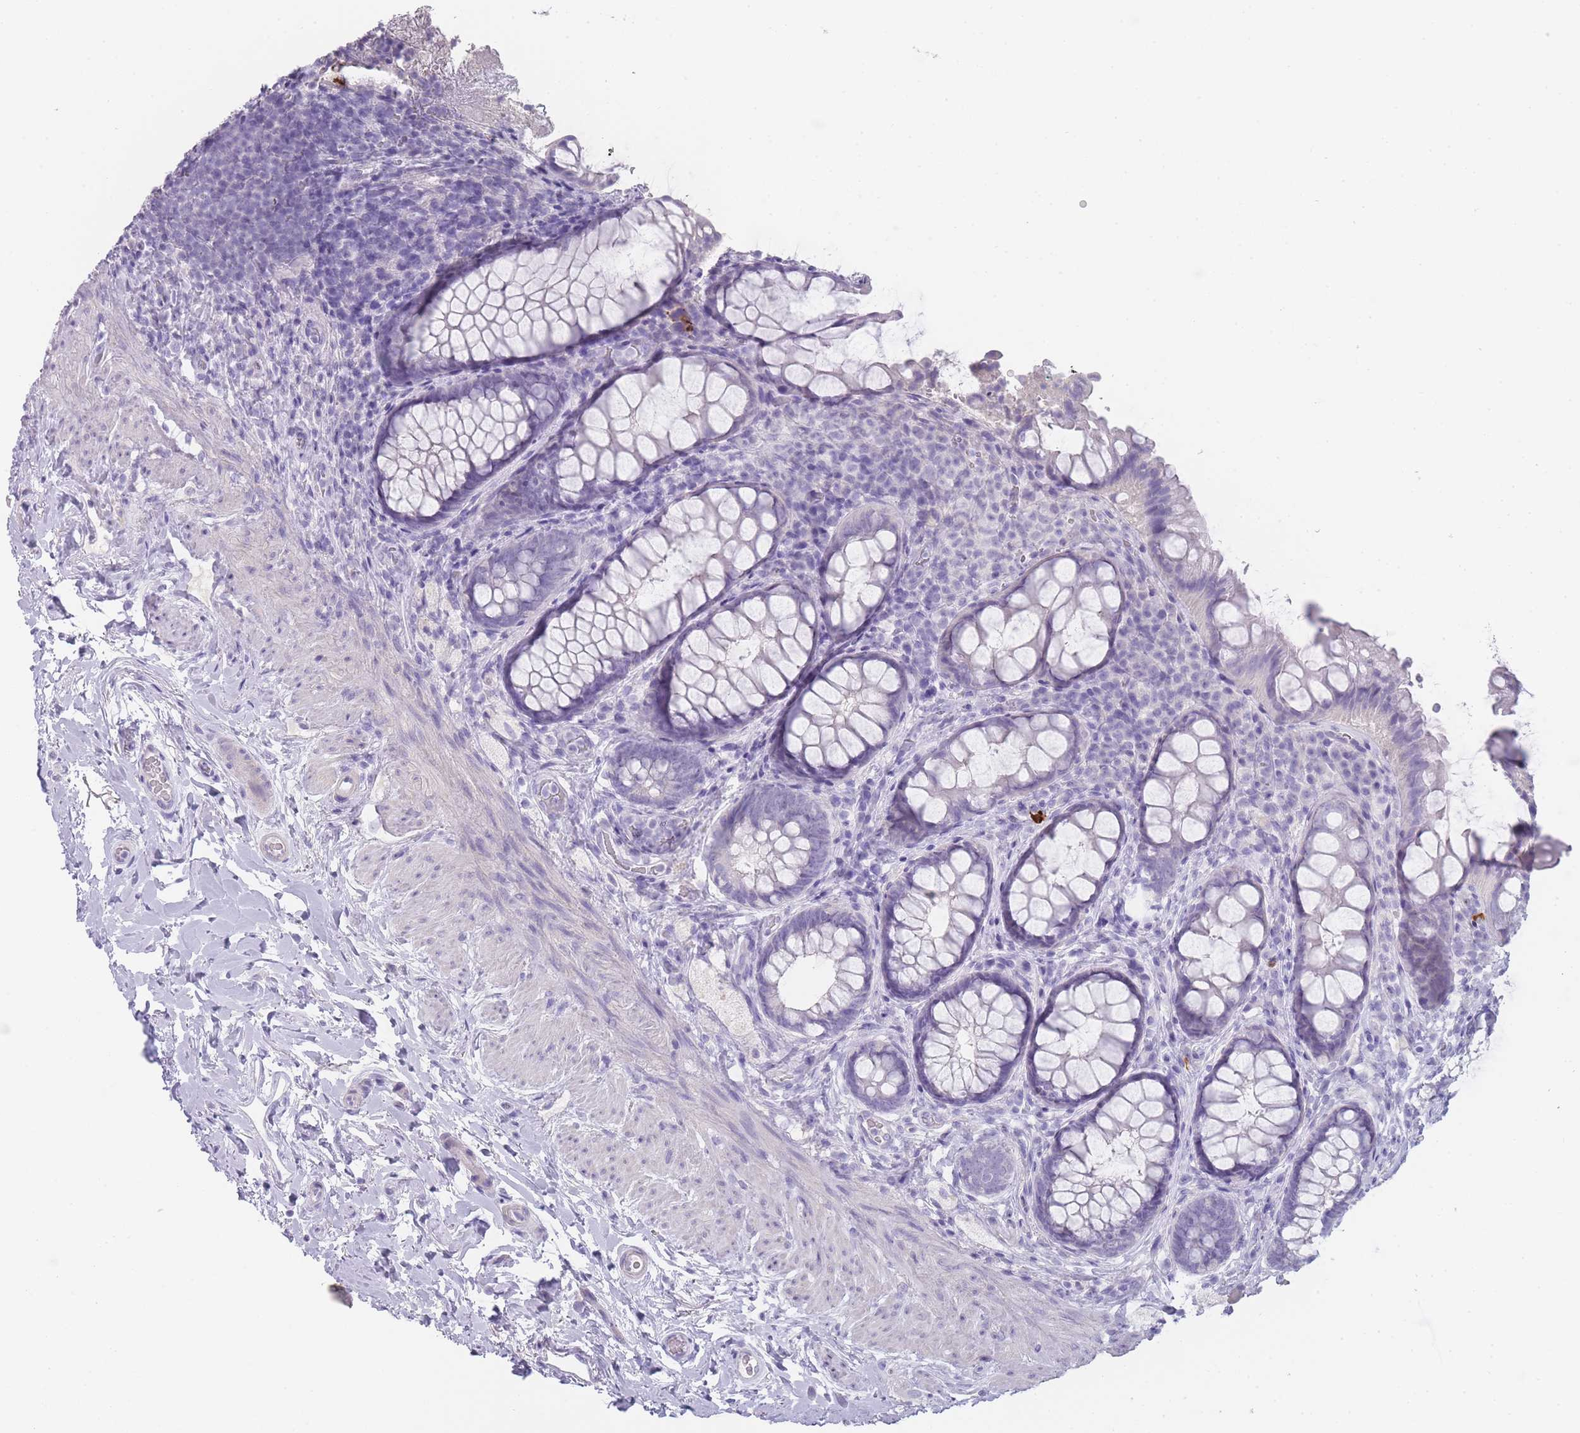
{"staining": {"intensity": "negative", "quantity": "none", "location": "none"}, "tissue": "rectum", "cell_type": "Glandular cells", "image_type": "normal", "snomed": [{"axis": "morphology", "description": "Normal tissue, NOS"}, {"axis": "topography", "description": "Rectum"}, {"axis": "topography", "description": "Peripheral nerve tissue"}], "caption": "An immunohistochemistry (IHC) histopathology image of unremarkable rectum is shown. There is no staining in glandular cells of rectum.", "gene": "TCP11X1", "patient": {"sex": "female", "age": 69}}